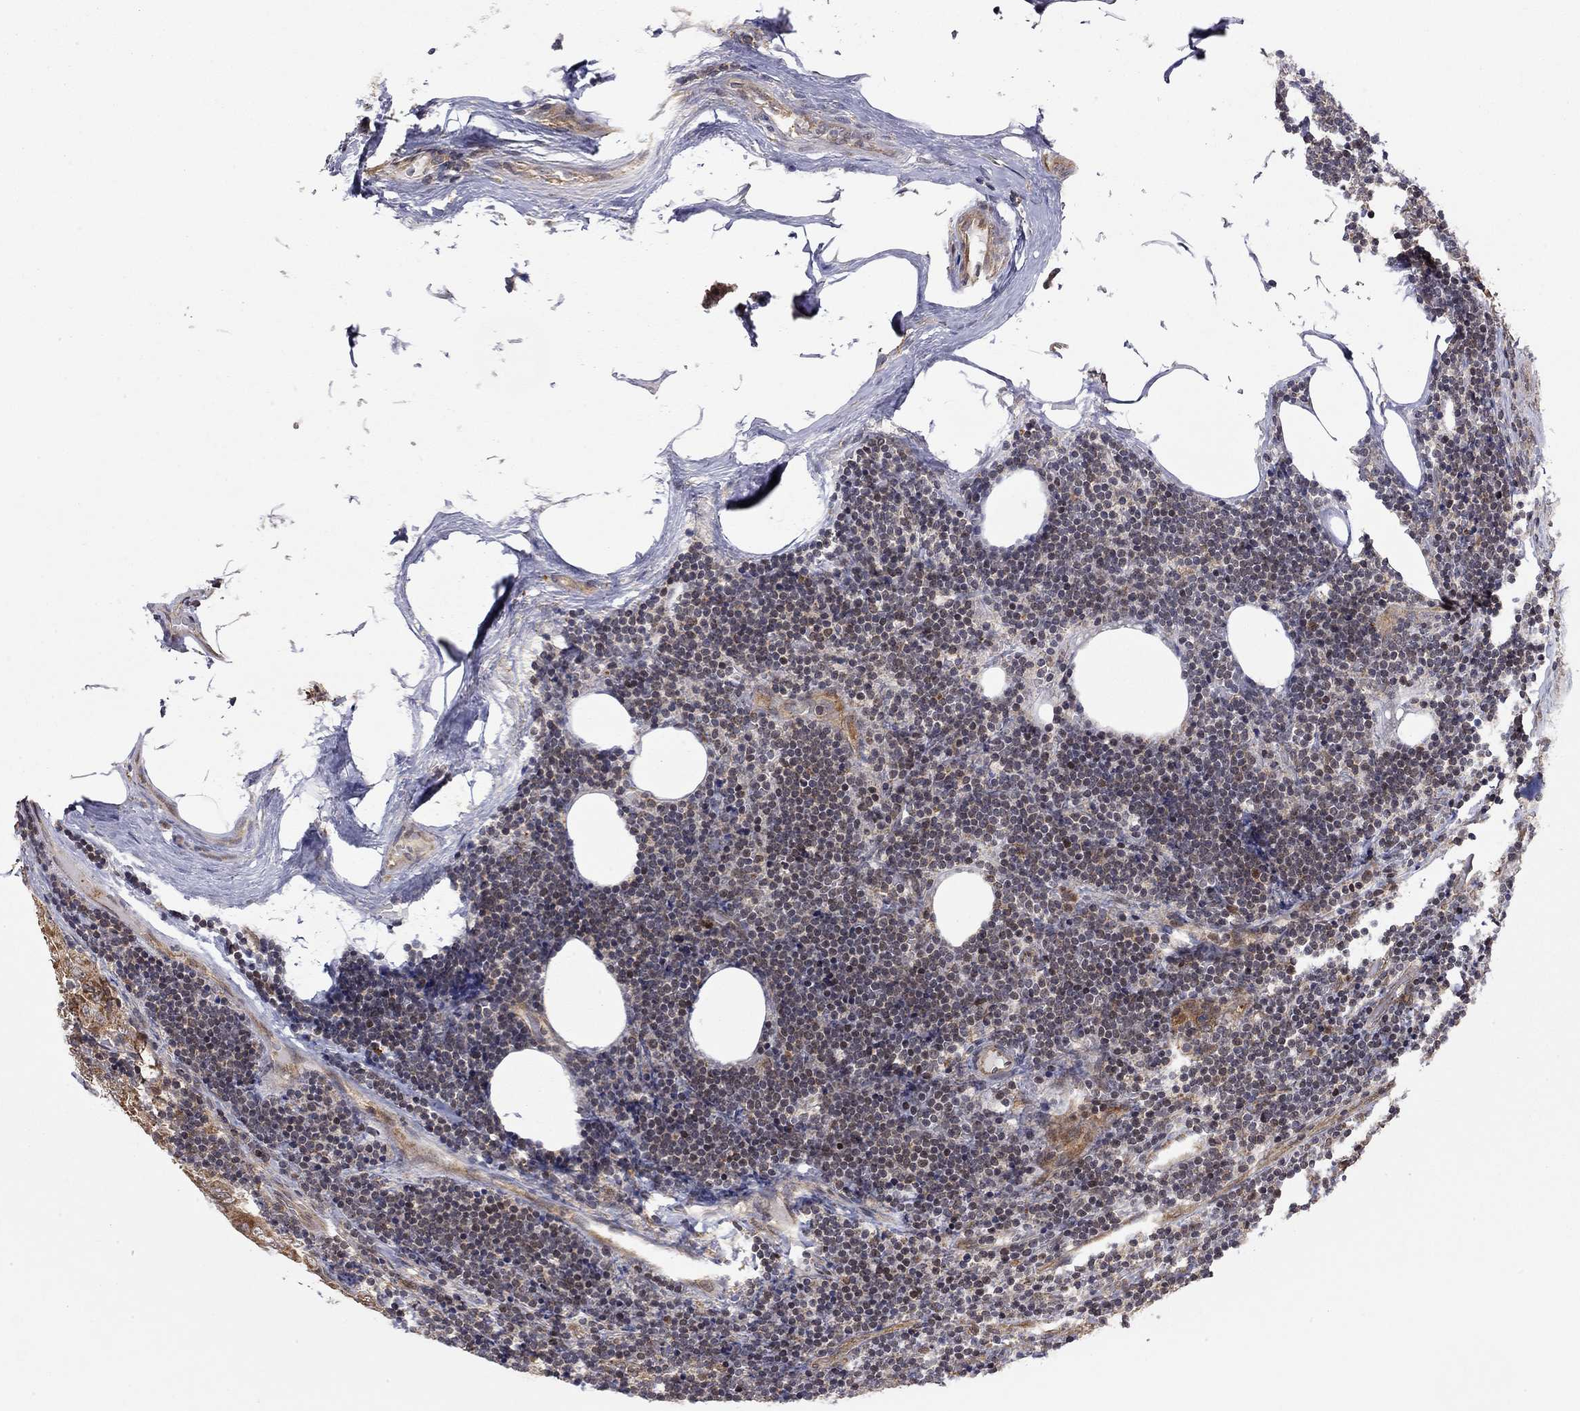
{"staining": {"intensity": "negative", "quantity": "none", "location": "none"}, "tissue": "thyroid cancer", "cell_type": "Tumor cells", "image_type": "cancer", "snomed": [{"axis": "morphology", "description": "Papillary adenocarcinoma, NOS"}, {"axis": "topography", "description": "Thyroid gland"}], "caption": "IHC micrograph of neoplastic tissue: human thyroid cancer (papillary adenocarcinoma) stained with DAB demonstrates no significant protein positivity in tumor cells.", "gene": "TDP1", "patient": {"sex": "male", "age": 61}}